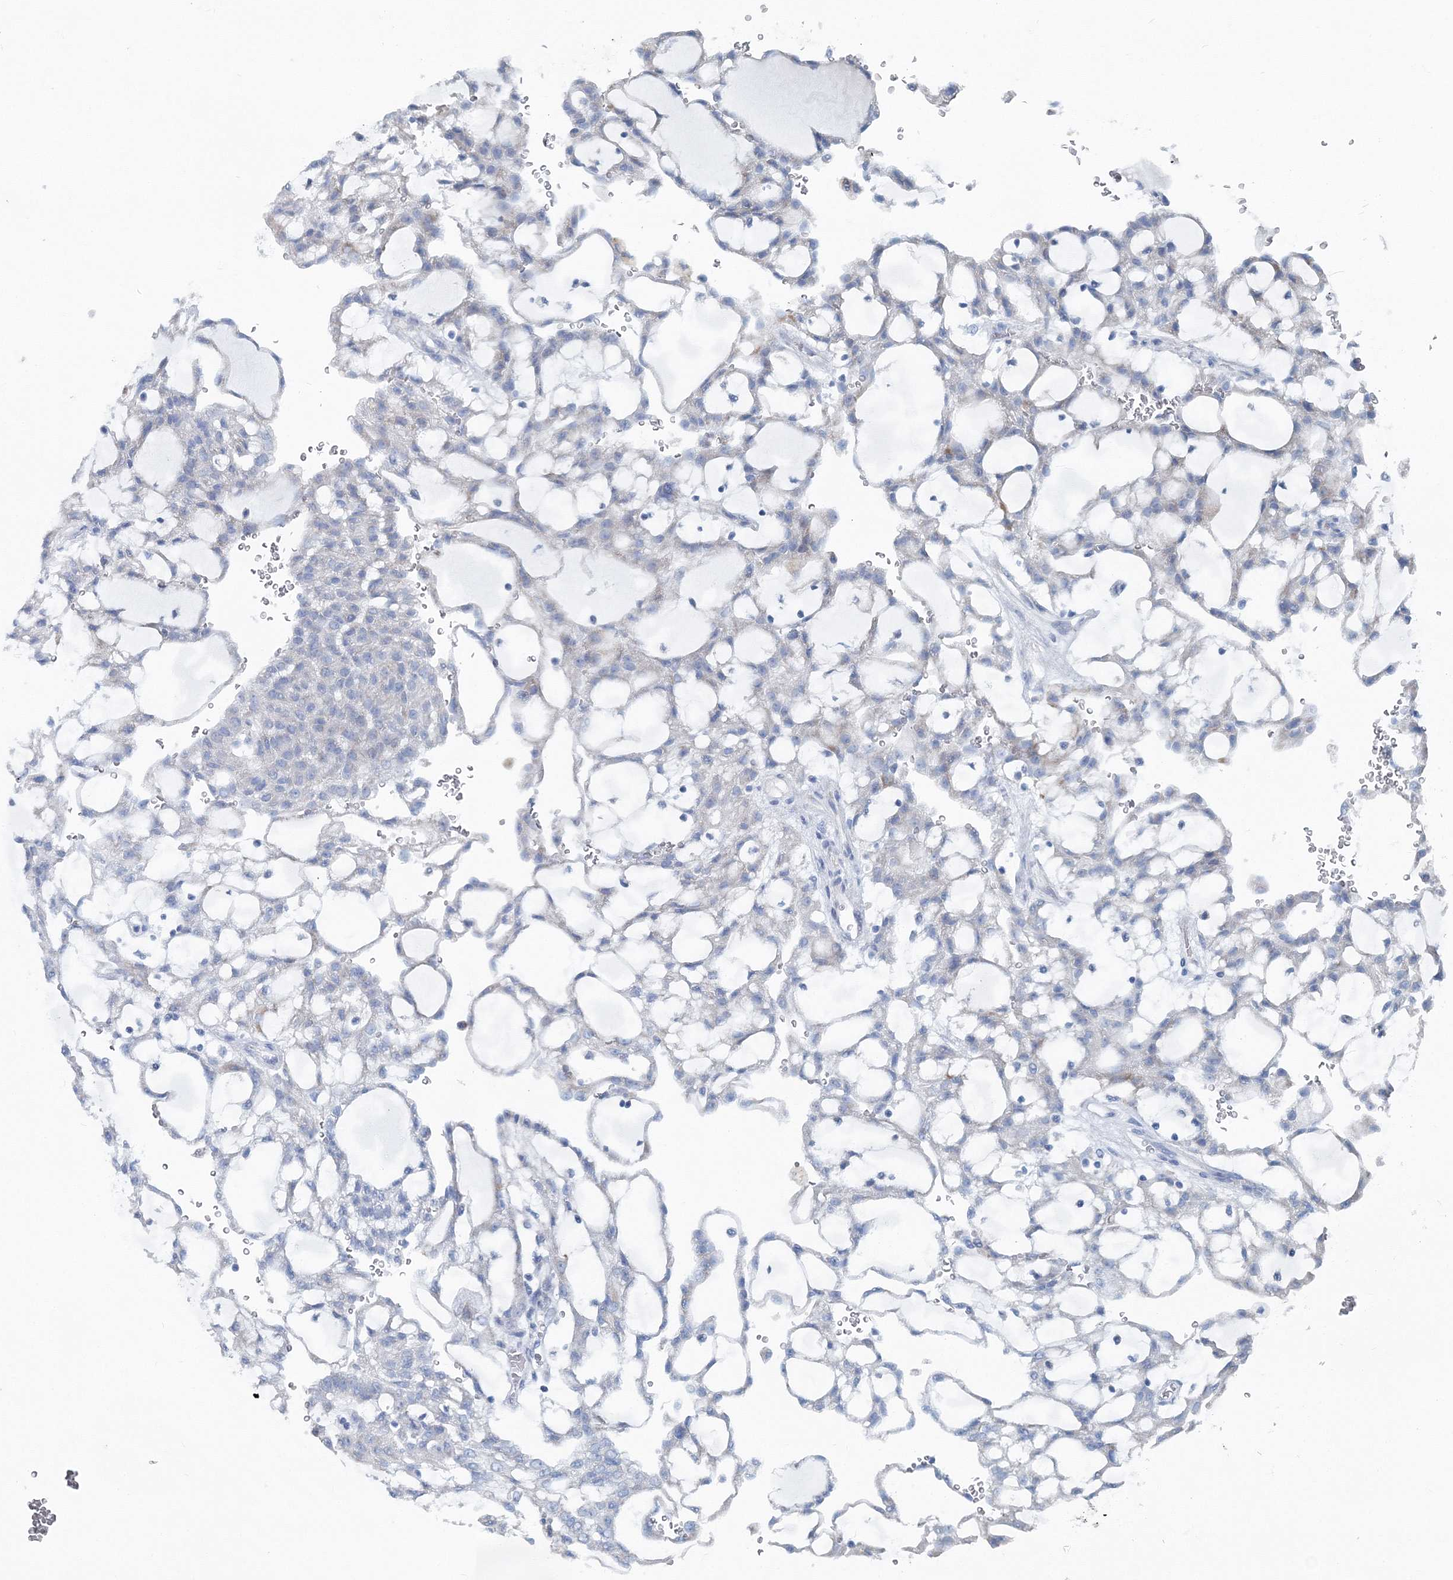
{"staining": {"intensity": "negative", "quantity": "none", "location": "none"}, "tissue": "renal cancer", "cell_type": "Tumor cells", "image_type": "cancer", "snomed": [{"axis": "morphology", "description": "Adenocarcinoma, NOS"}, {"axis": "topography", "description": "Kidney"}], "caption": "Photomicrograph shows no protein positivity in tumor cells of renal cancer tissue.", "gene": "GABARAPL2", "patient": {"sex": "male", "age": 63}}